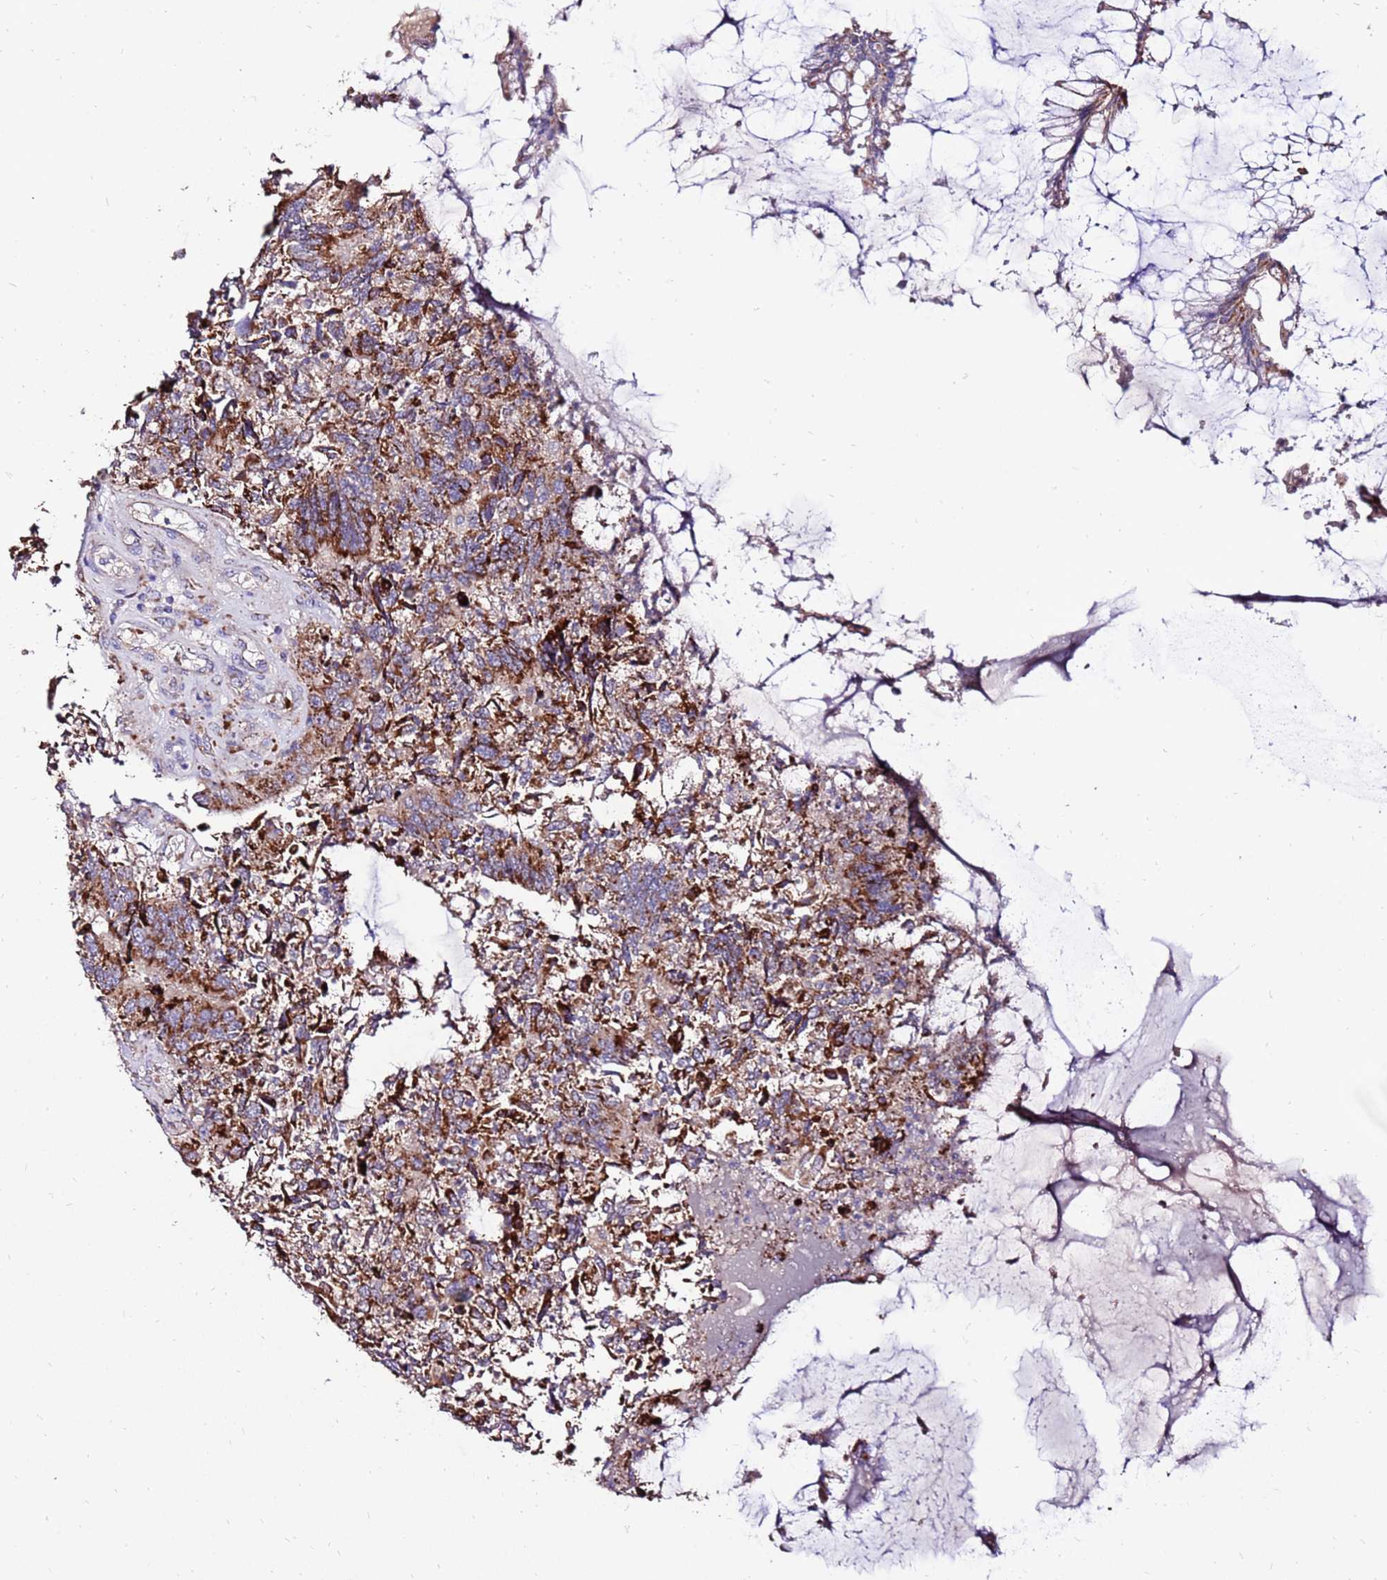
{"staining": {"intensity": "moderate", "quantity": ">75%", "location": "cytoplasmic/membranous"}, "tissue": "colorectal cancer", "cell_type": "Tumor cells", "image_type": "cancer", "snomed": [{"axis": "morphology", "description": "Adenocarcinoma, NOS"}, {"axis": "topography", "description": "Colon"}], "caption": "Moderate cytoplasmic/membranous protein expression is seen in approximately >75% of tumor cells in colorectal adenocarcinoma.", "gene": "SPSB3", "patient": {"sex": "female", "age": 67}}